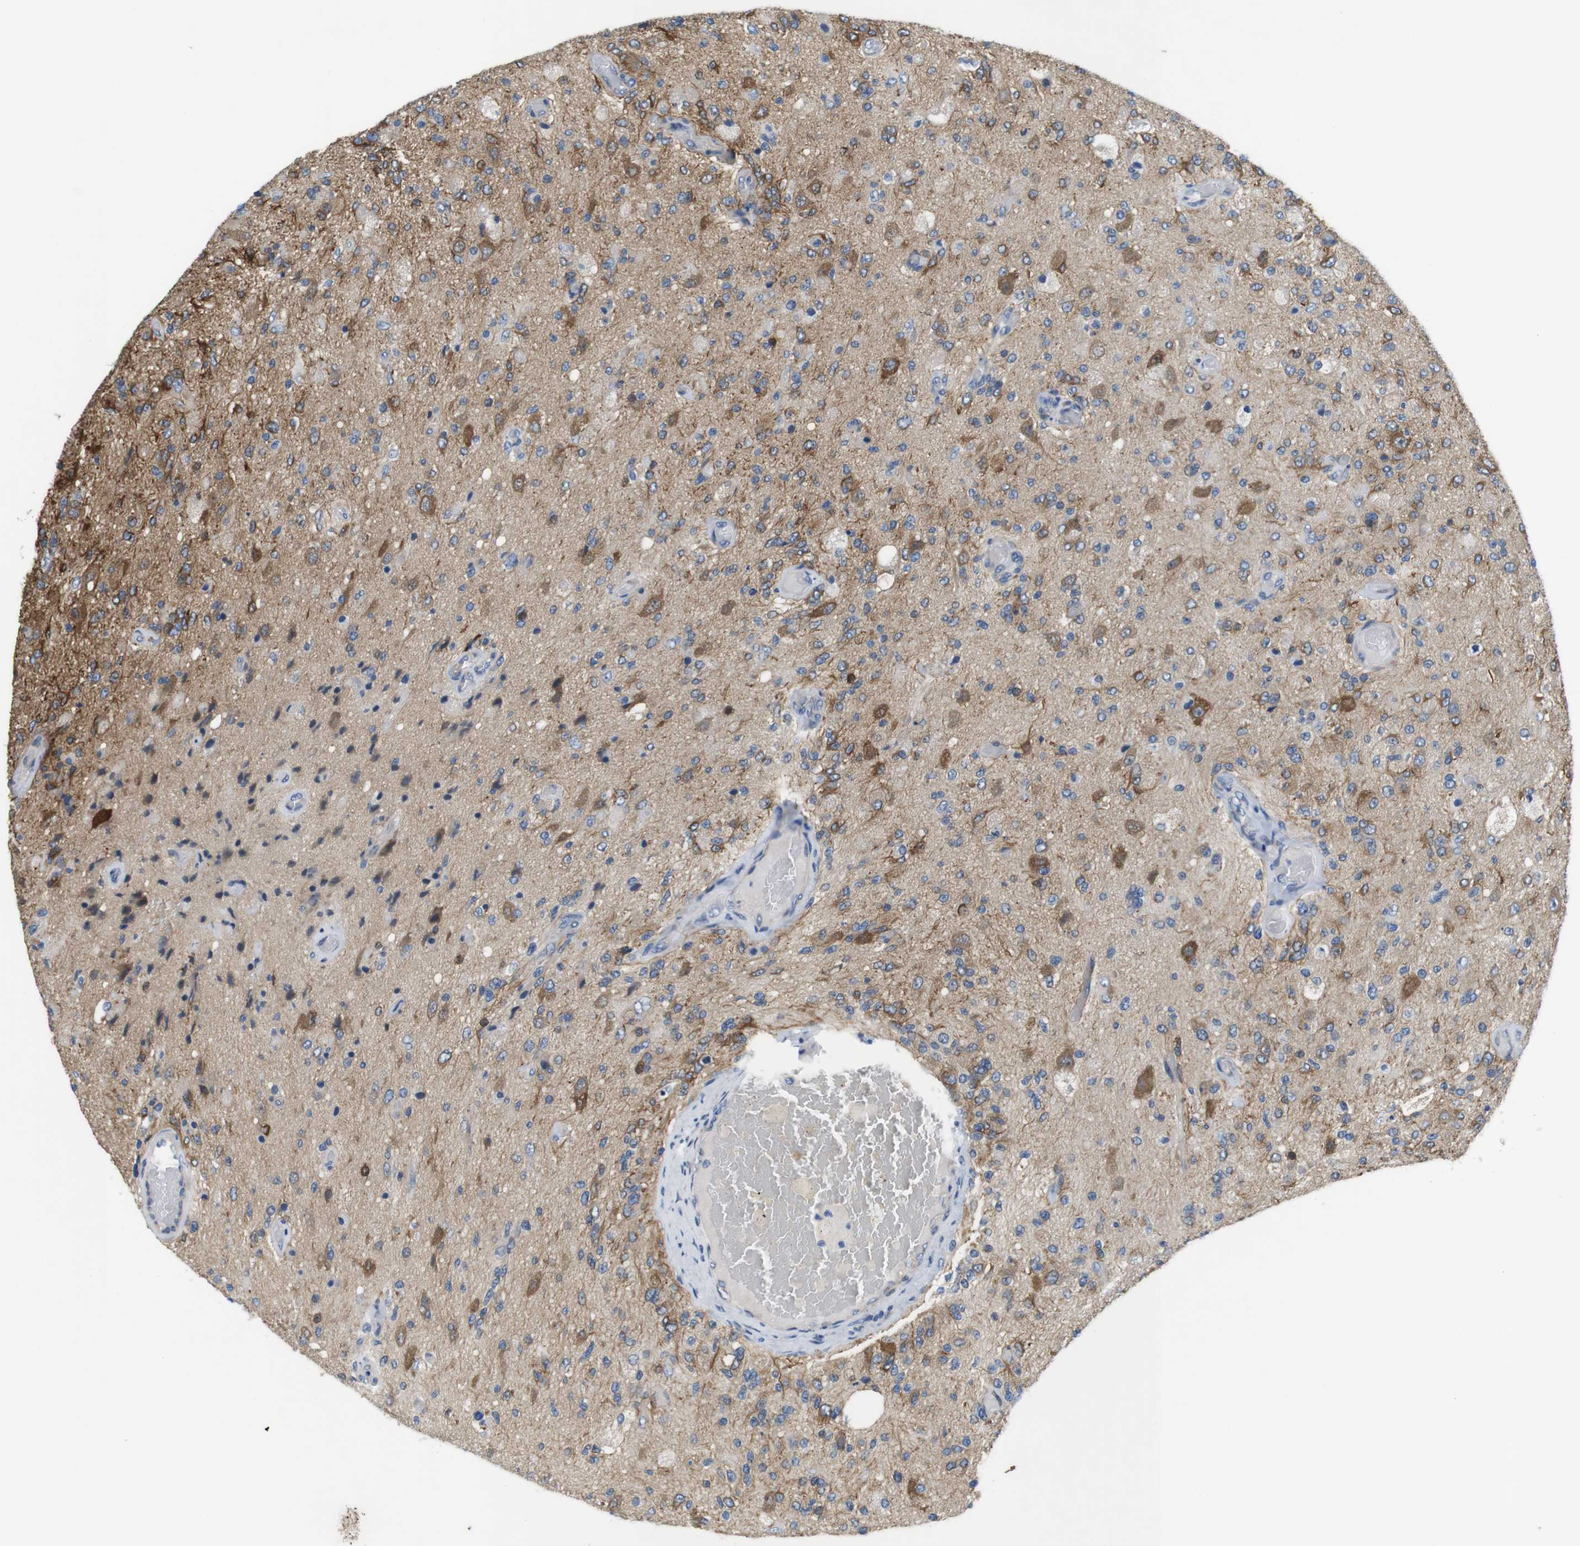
{"staining": {"intensity": "moderate", "quantity": "<25%", "location": "cytoplasmic/membranous"}, "tissue": "glioma", "cell_type": "Tumor cells", "image_type": "cancer", "snomed": [{"axis": "morphology", "description": "Normal tissue, NOS"}, {"axis": "morphology", "description": "Glioma, malignant, High grade"}, {"axis": "topography", "description": "Cerebral cortex"}], "caption": "Glioma stained with DAB (3,3'-diaminobenzidine) immunohistochemistry (IHC) exhibits low levels of moderate cytoplasmic/membranous expression in approximately <25% of tumor cells. (DAB (3,3'-diaminobenzidine) = brown stain, brightfield microscopy at high magnification).", "gene": "DCLK1", "patient": {"sex": "male", "age": 77}}